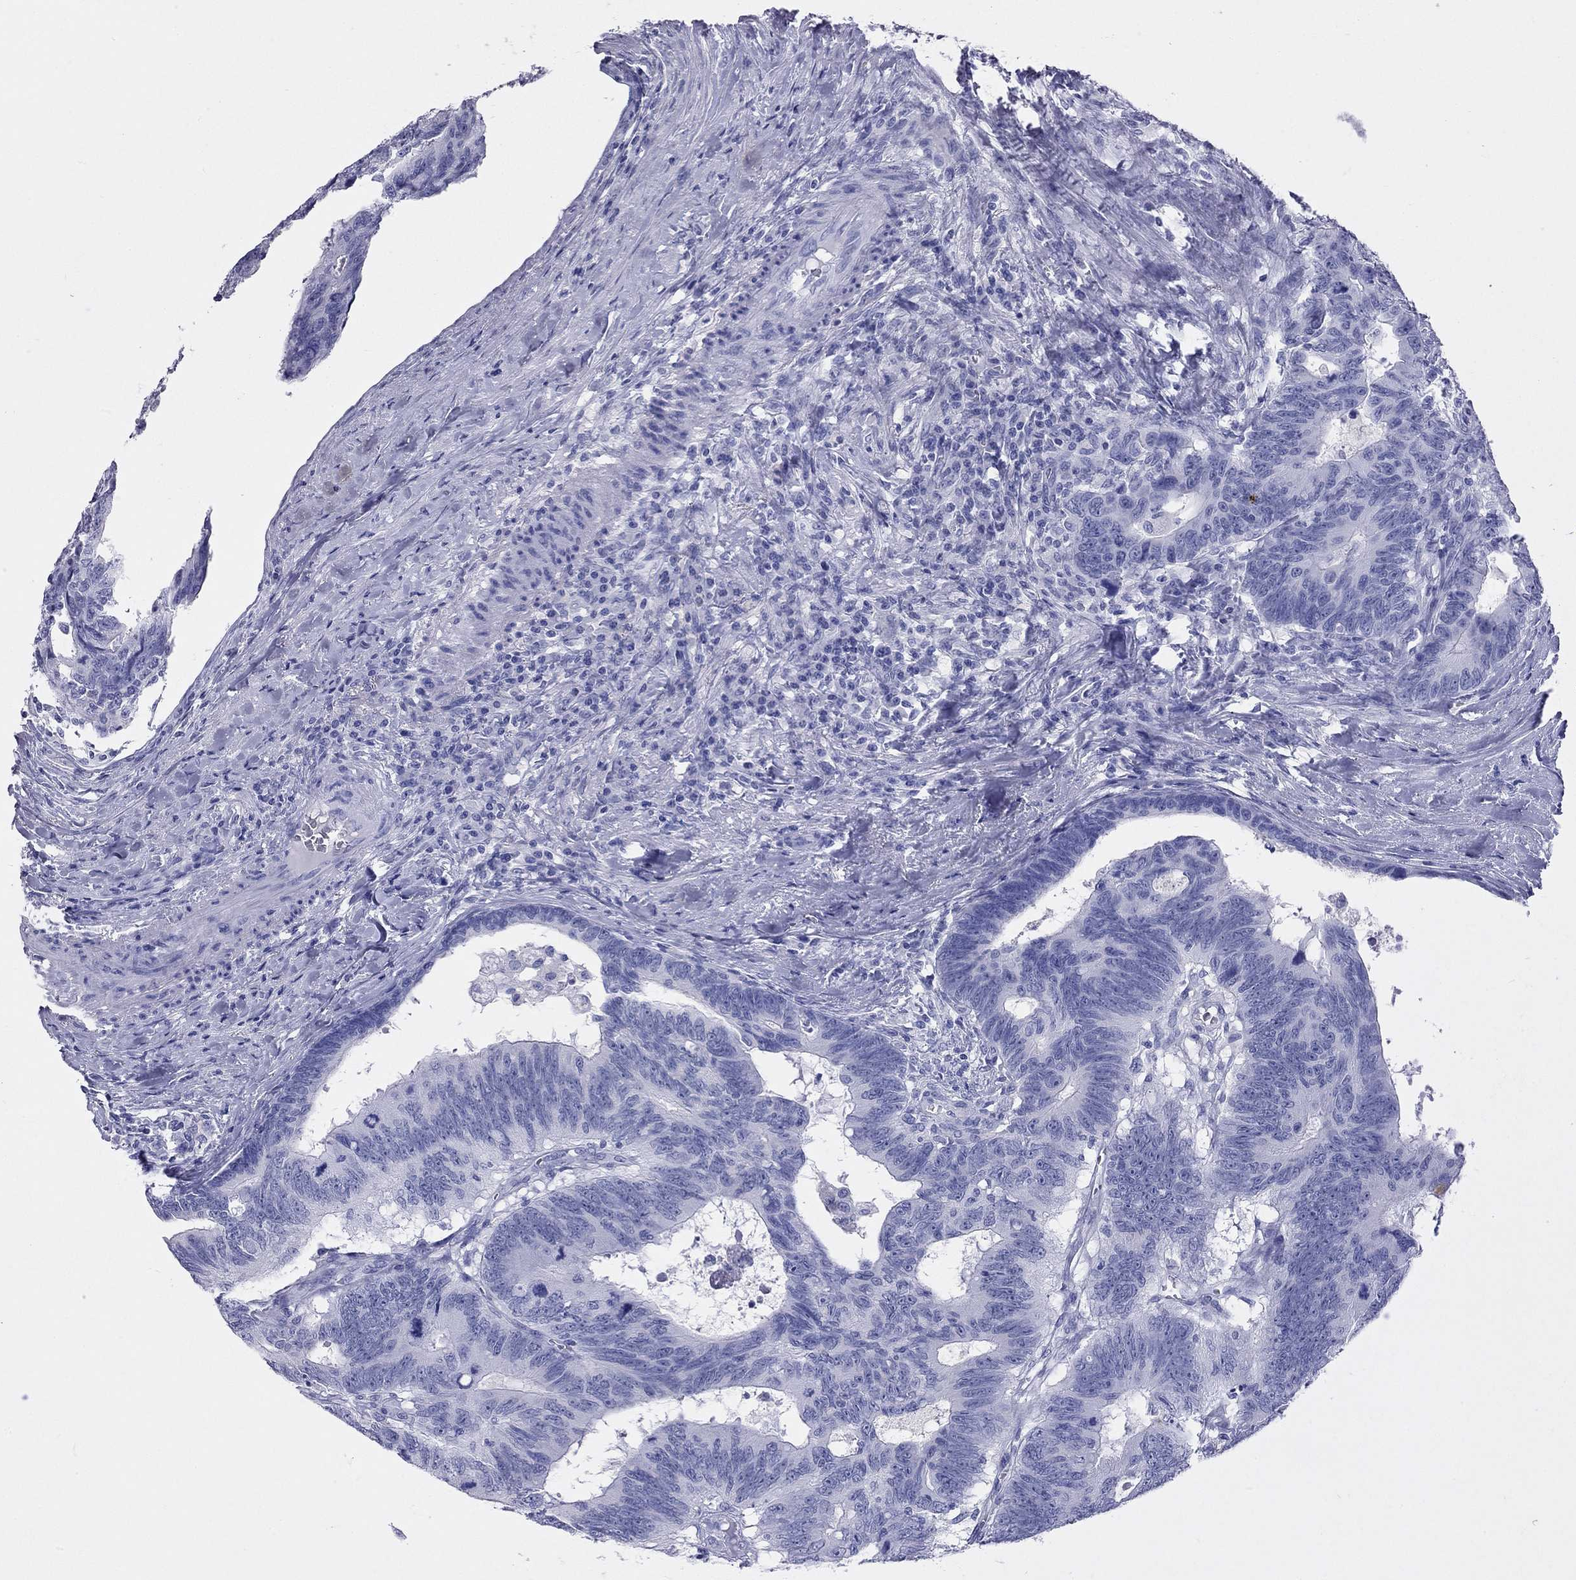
{"staining": {"intensity": "negative", "quantity": "none", "location": "none"}, "tissue": "colorectal cancer", "cell_type": "Tumor cells", "image_type": "cancer", "snomed": [{"axis": "morphology", "description": "Adenocarcinoma, NOS"}, {"axis": "topography", "description": "Colon"}], "caption": "Immunohistochemical staining of human adenocarcinoma (colorectal) shows no significant staining in tumor cells.", "gene": "KLRG1", "patient": {"sex": "female", "age": 77}}